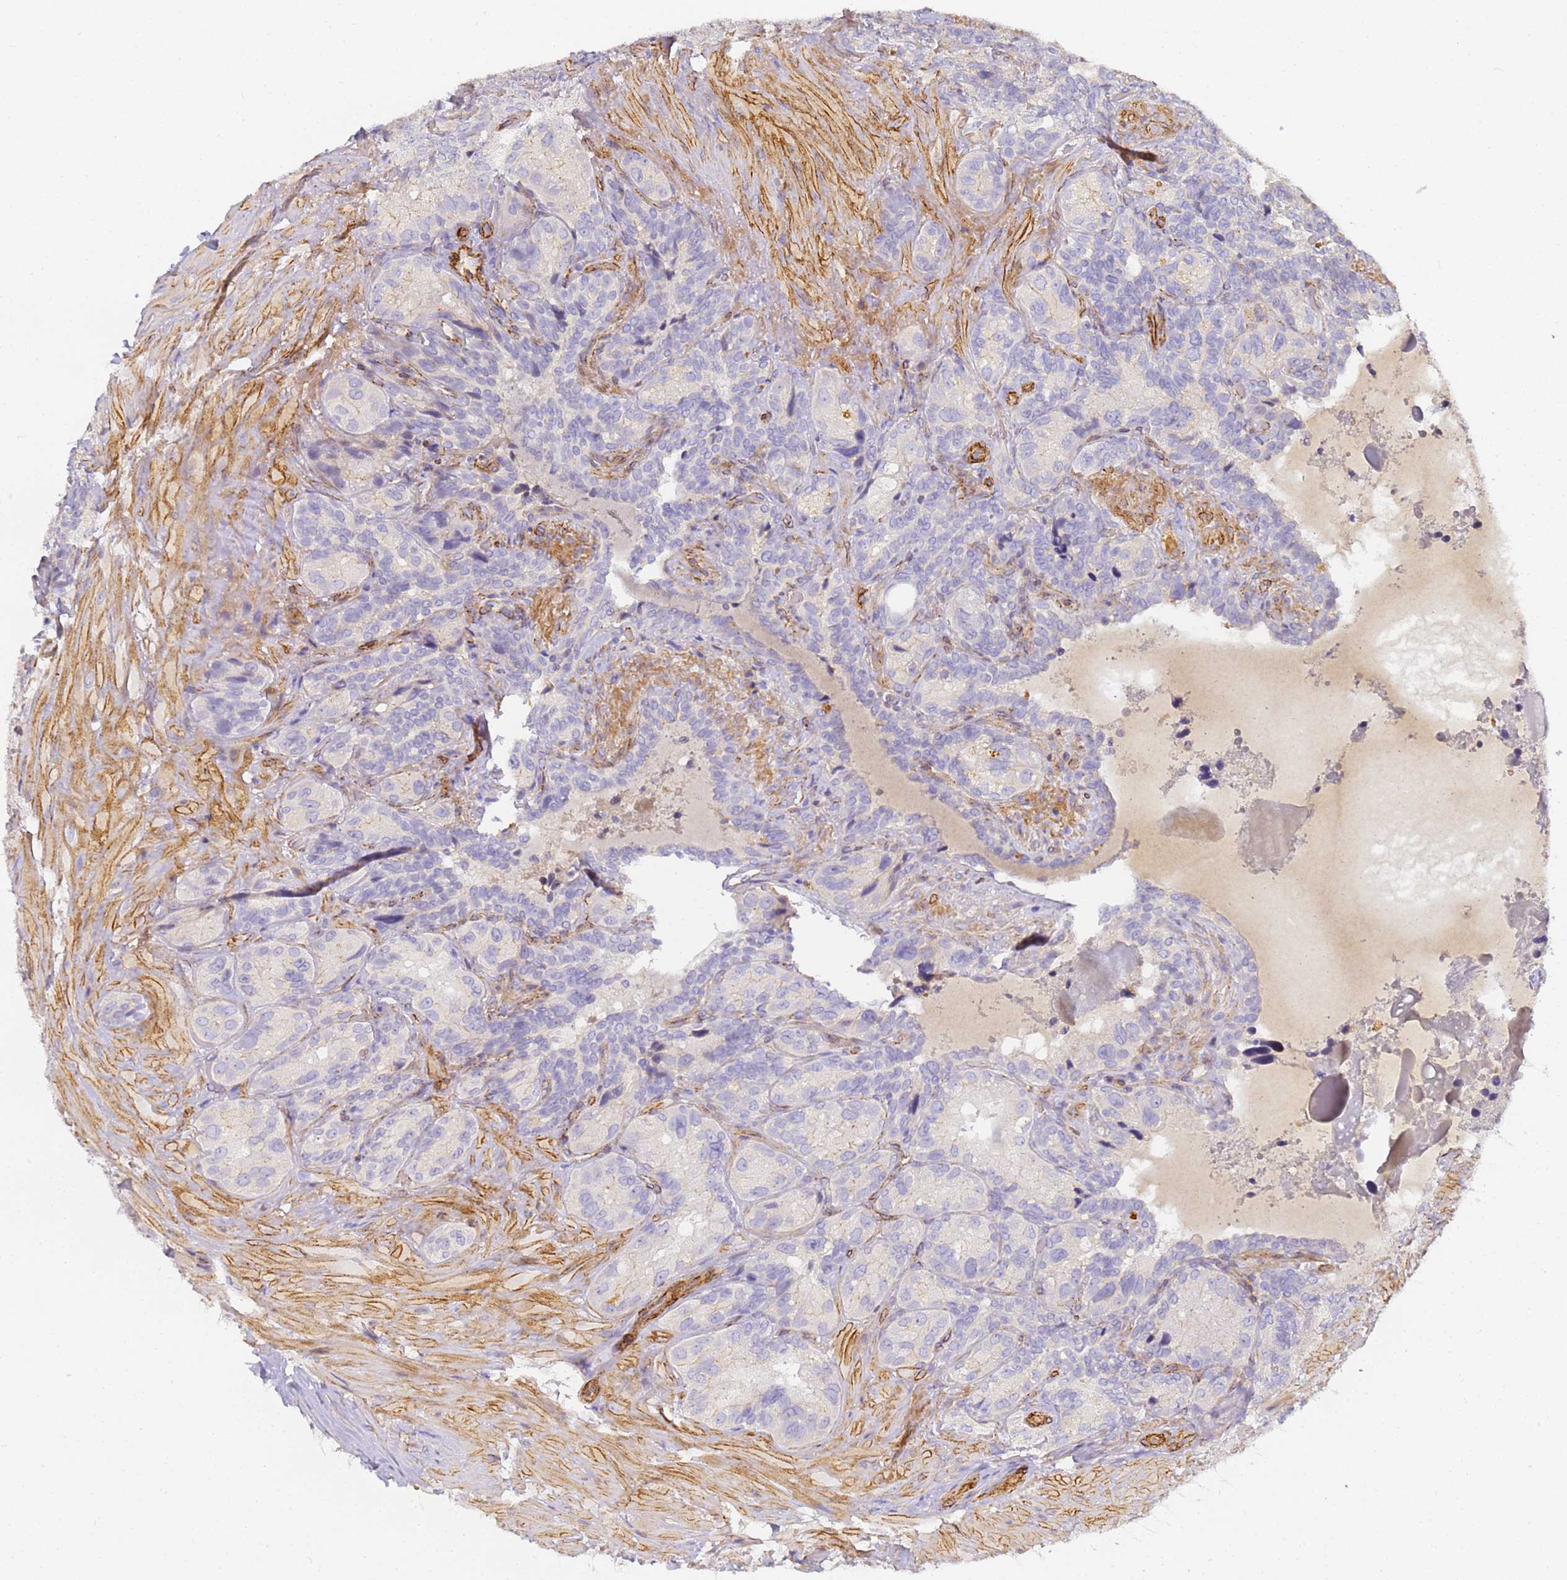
{"staining": {"intensity": "negative", "quantity": "none", "location": "none"}, "tissue": "seminal vesicle", "cell_type": "Glandular cells", "image_type": "normal", "snomed": [{"axis": "morphology", "description": "Normal tissue, NOS"}, {"axis": "topography", "description": "Seminal veicle"}, {"axis": "topography", "description": "Peripheral nerve tissue"}], "caption": "Immunohistochemistry (IHC) of normal seminal vesicle demonstrates no expression in glandular cells. Nuclei are stained in blue.", "gene": "CFHR1", "patient": {"sex": "male", "age": 67}}